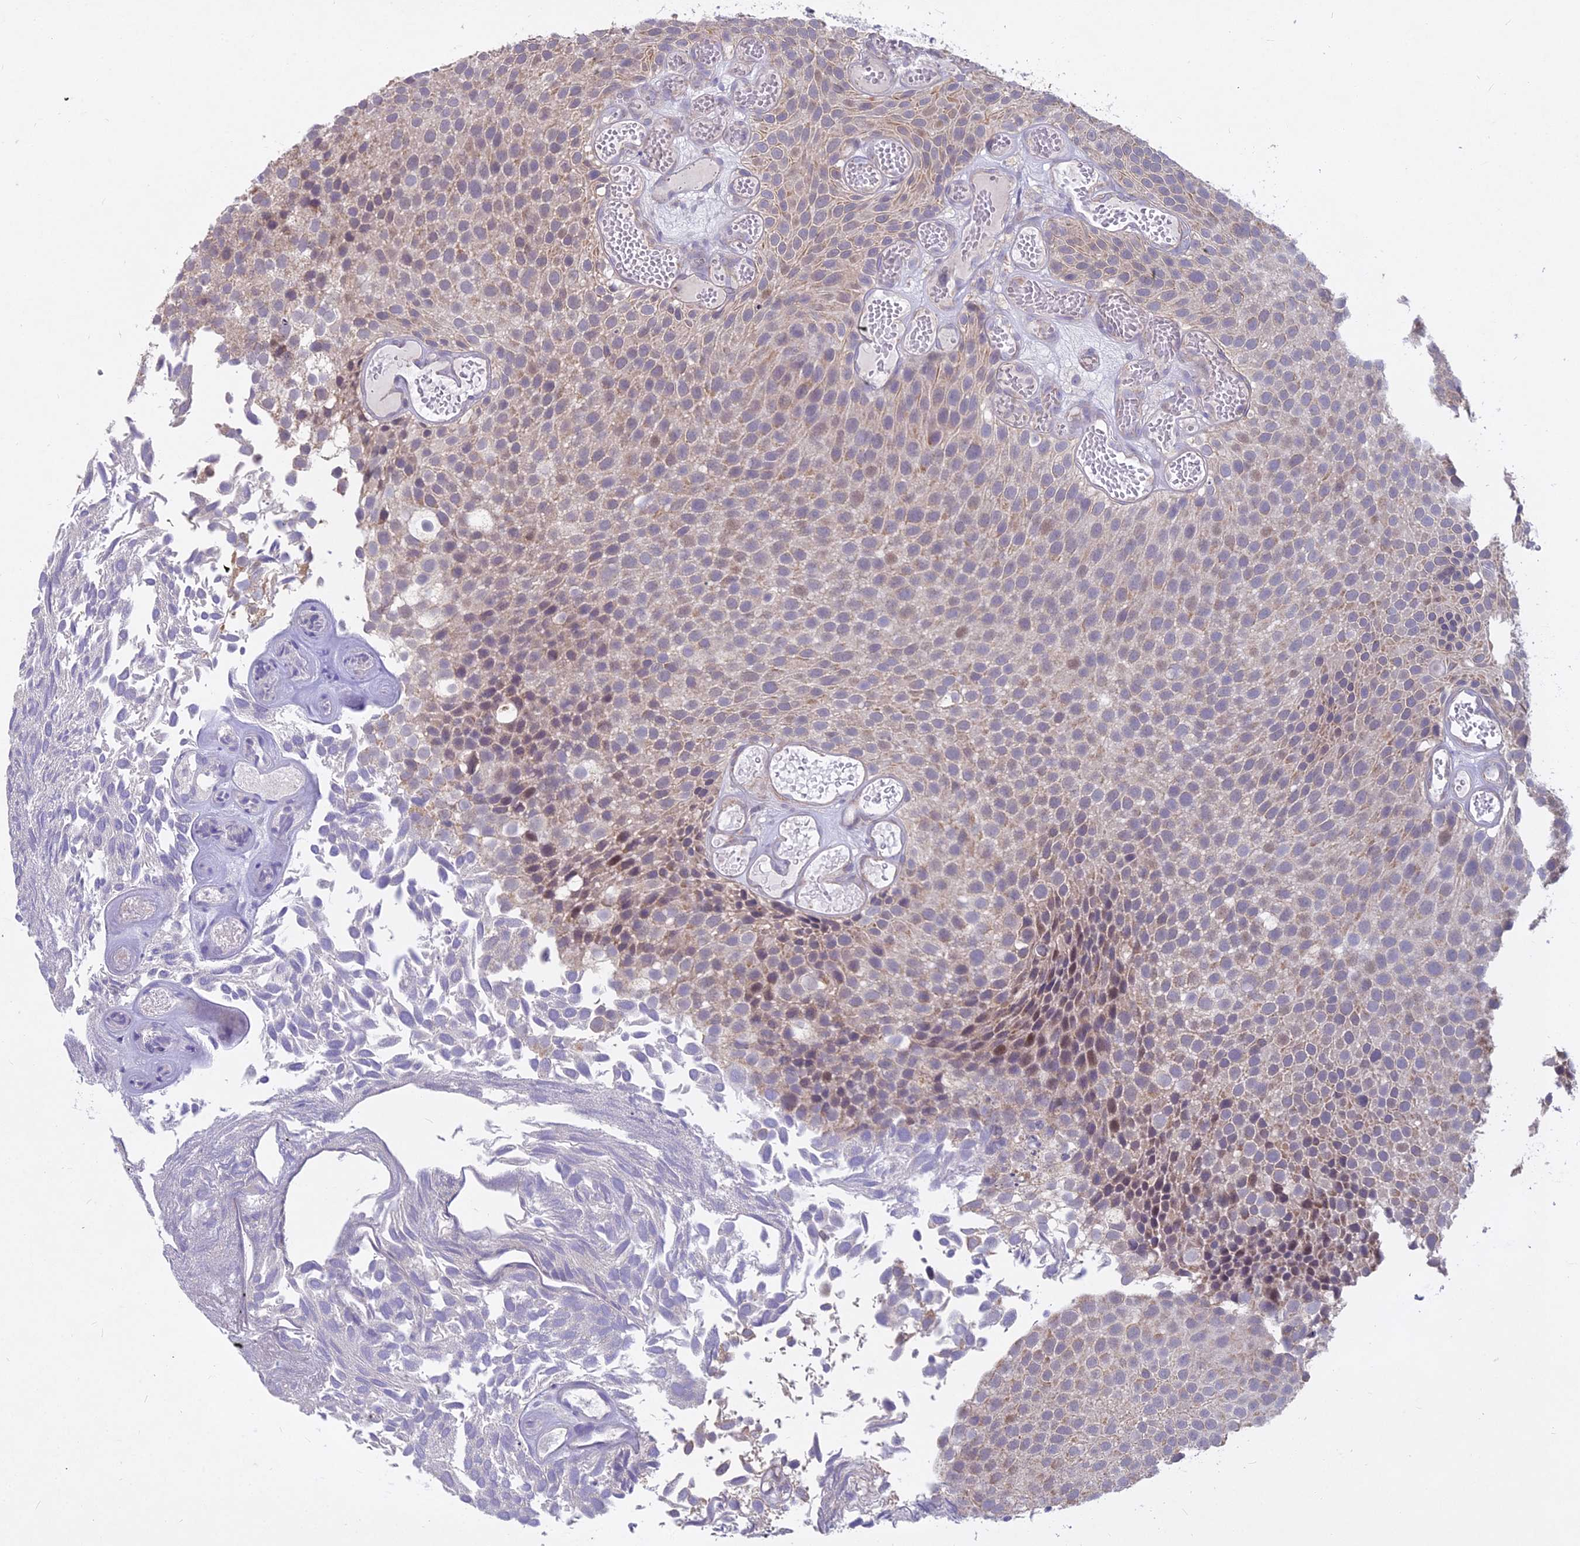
{"staining": {"intensity": "weak", "quantity": "25%-75%", "location": "cytoplasmic/membranous"}, "tissue": "urothelial cancer", "cell_type": "Tumor cells", "image_type": "cancer", "snomed": [{"axis": "morphology", "description": "Urothelial carcinoma, Low grade"}, {"axis": "topography", "description": "Urinary bladder"}], "caption": "Human low-grade urothelial carcinoma stained with a brown dye exhibits weak cytoplasmic/membranous positive expression in about 25%-75% of tumor cells.", "gene": "MICU2", "patient": {"sex": "male", "age": 89}}